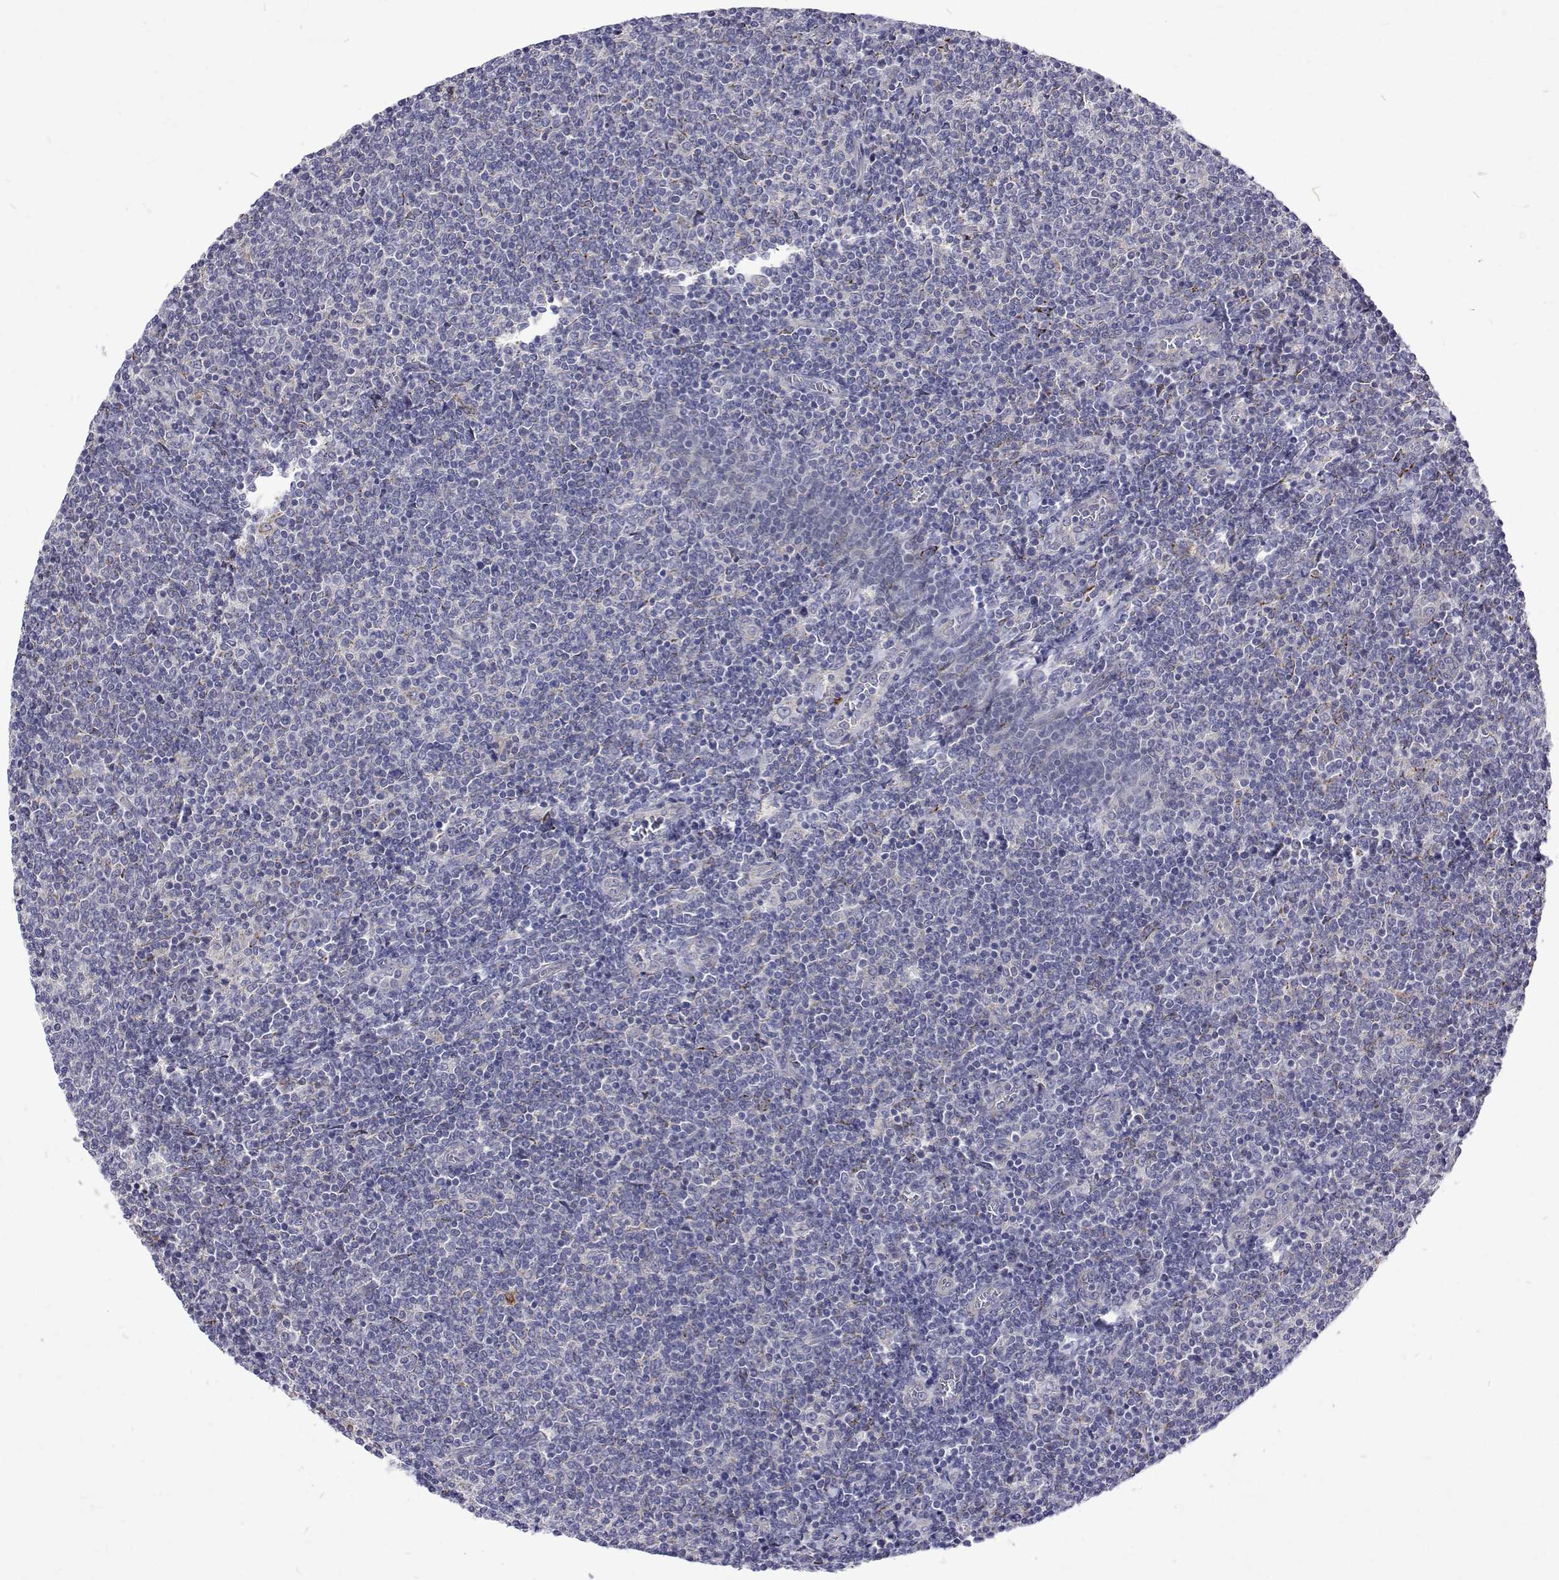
{"staining": {"intensity": "negative", "quantity": "none", "location": "none"}, "tissue": "lymphoma", "cell_type": "Tumor cells", "image_type": "cancer", "snomed": [{"axis": "morphology", "description": "Malignant lymphoma, non-Hodgkin's type, Low grade"}, {"axis": "topography", "description": "Lymph node"}], "caption": "Immunohistochemistry of human lymphoma shows no staining in tumor cells.", "gene": "PADI1", "patient": {"sex": "male", "age": 52}}